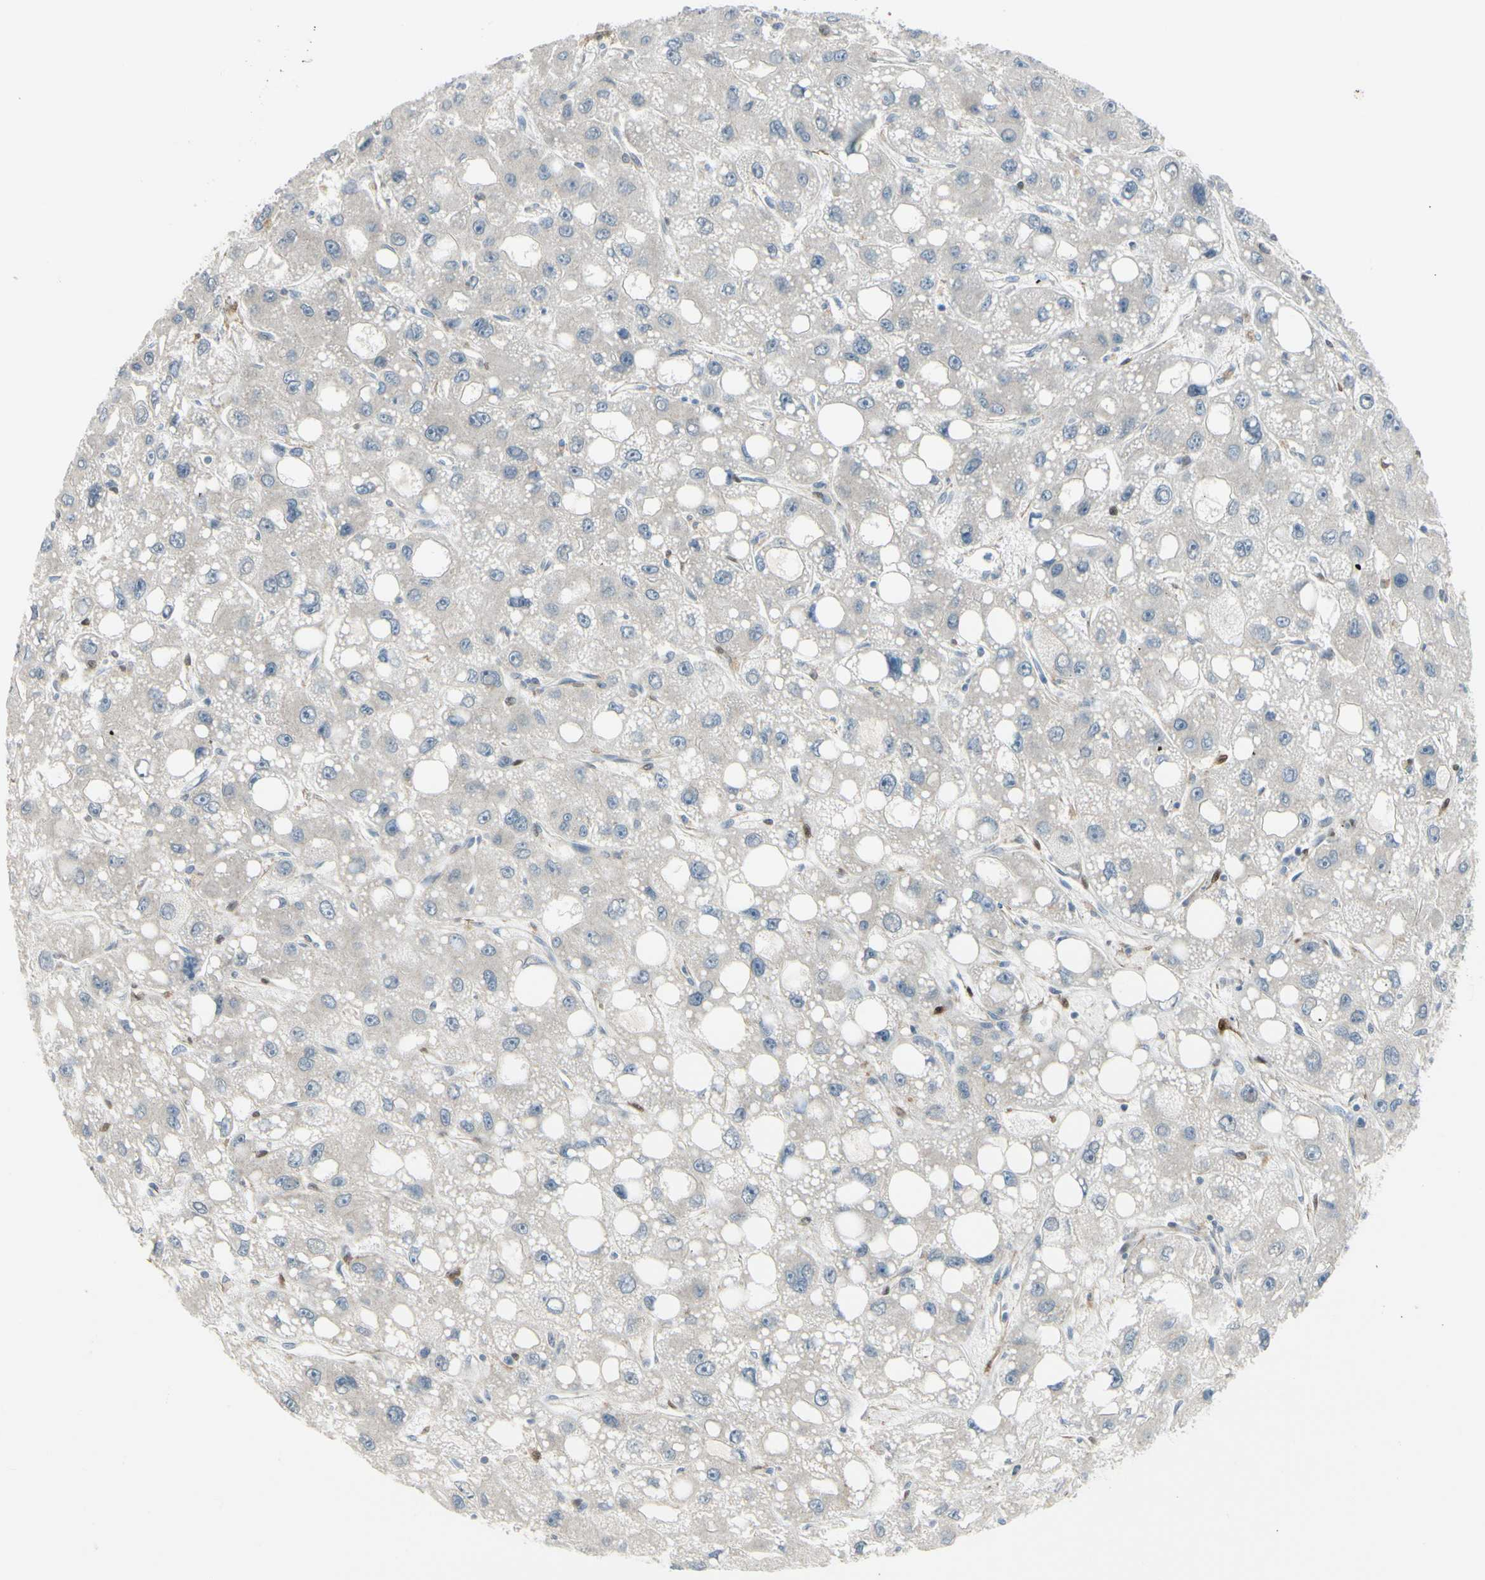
{"staining": {"intensity": "negative", "quantity": "none", "location": "none"}, "tissue": "liver cancer", "cell_type": "Tumor cells", "image_type": "cancer", "snomed": [{"axis": "morphology", "description": "Carcinoma, Hepatocellular, NOS"}, {"axis": "topography", "description": "Liver"}], "caption": "DAB (3,3'-diaminobenzidine) immunohistochemical staining of human hepatocellular carcinoma (liver) demonstrates no significant expression in tumor cells.", "gene": "FHL2", "patient": {"sex": "male", "age": 55}}